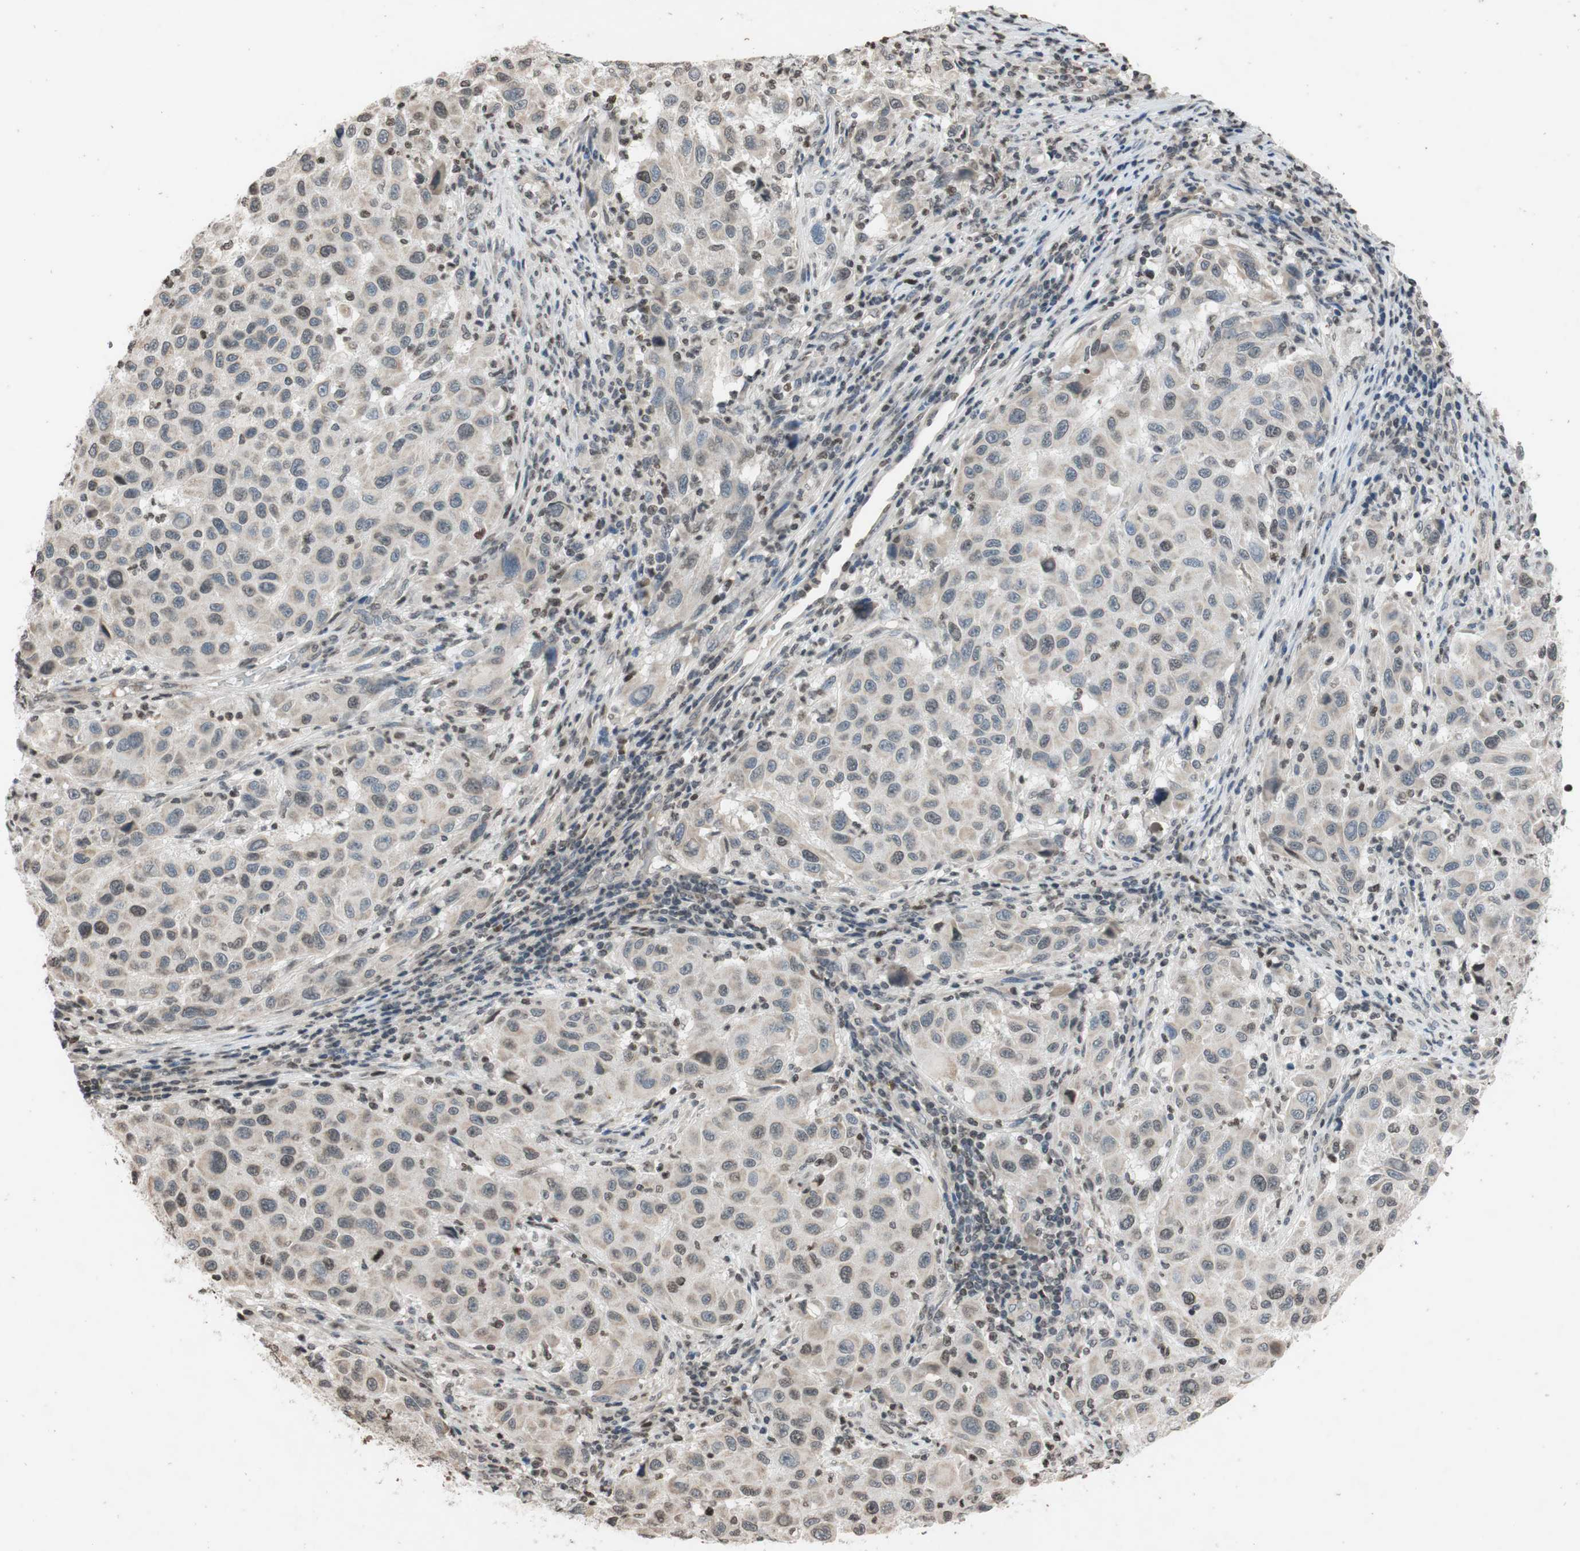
{"staining": {"intensity": "moderate", "quantity": "<25%", "location": "cytoplasmic/membranous,nuclear"}, "tissue": "melanoma", "cell_type": "Tumor cells", "image_type": "cancer", "snomed": [{"axis": "morphology", "description": "Malignant melanoma, Metastatic site"}, {"axis": "topography", "description": "Lymph node"}], "caption": "Protein positivity by immunohistochemistry (IHC) reveals moderate cytoplasmic/membranous and nuclear expression in approximately <25% of tumor cells in melanoma. (Stains: DAB (3,3'-diaminobenzidine) in brown, nuclei in blue, Microscopy: brightfield microscopy at high magnification).", "gene": "MCM6", "patient": {"sex": "male", "age": 61}}